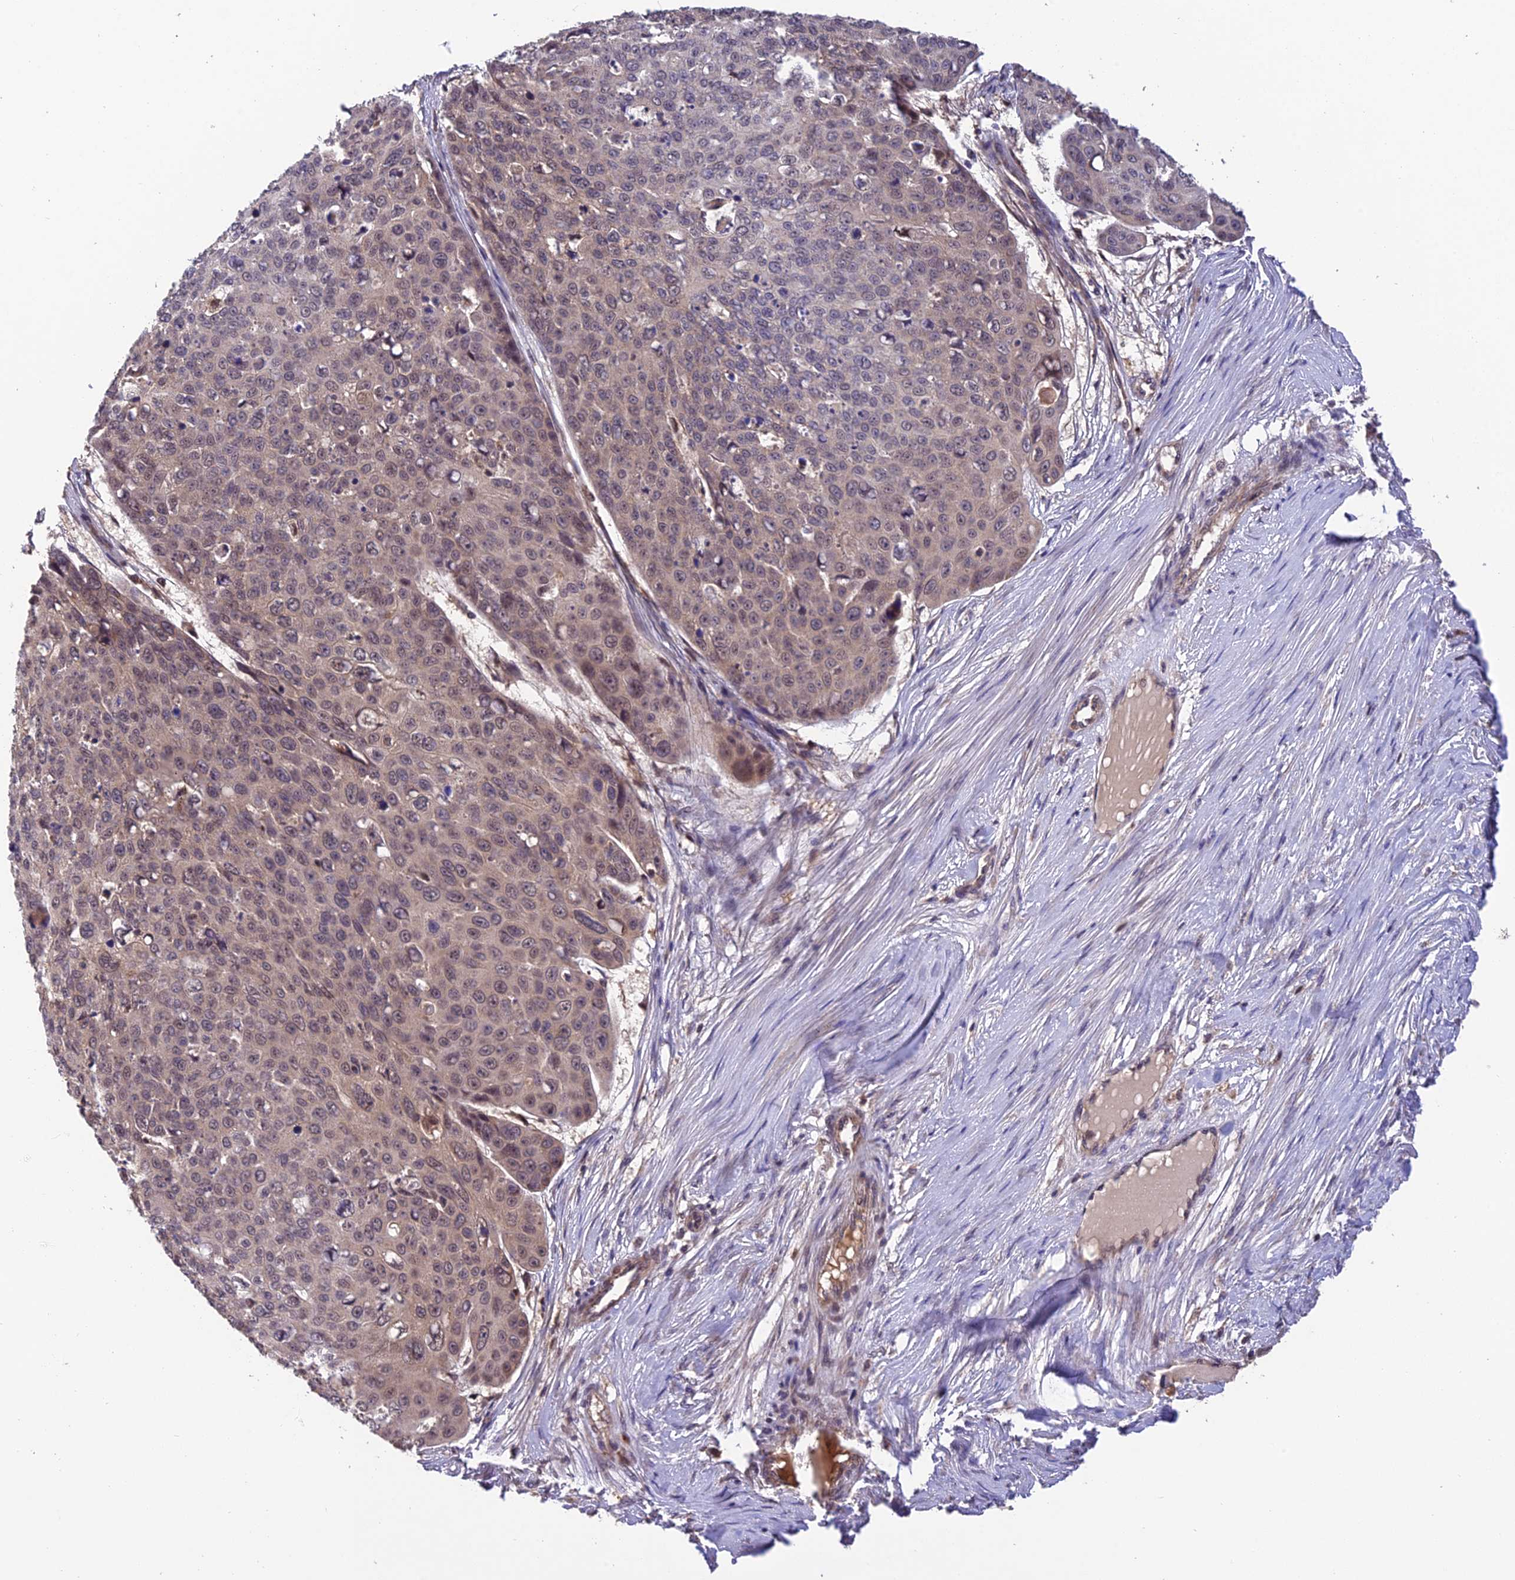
{"staining": {"intensity": "weak", "quantity": "<25%", "location": "cytoplasmic/membranous"}, "tissue": "skin cancer", "cell_type": "Tumor cells", "image_type": "cancer", "snomed": [{"axis": "morphology", "description": "Squamous cell carcinoma, NOS"}, {"axis": "topography", "description": "Skin"}], "caption": "A histopathology image of human skin cancer is negative for staining in tumor cells.", "gene": "MNS1", "patient": {"sex": "male", "age": 71}}